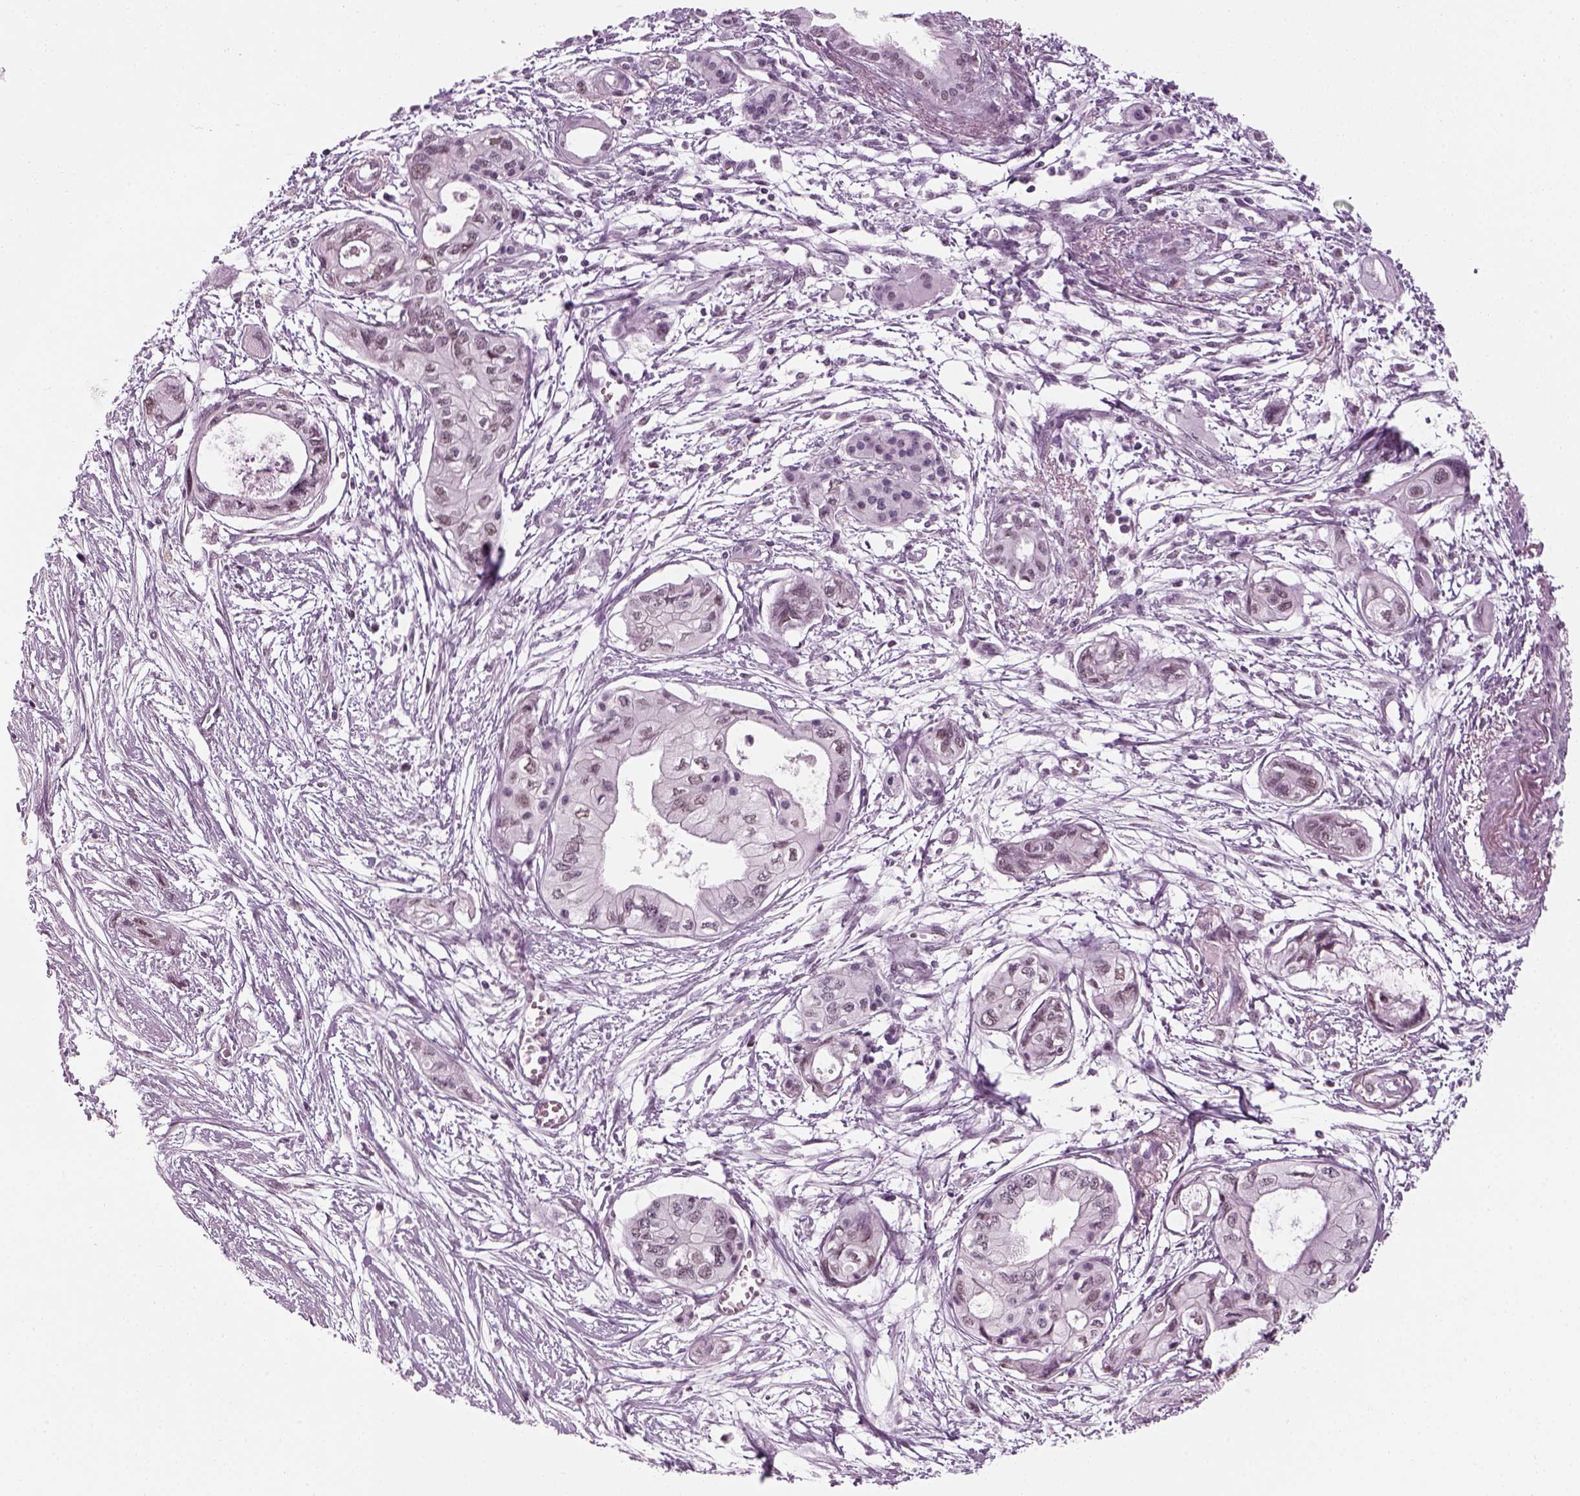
{"staining": {"intensity": "negative", "quantity": "none", "location": "none"}, "tissue": "pancreatic cancer", "cell_type": "Tumor cells", "image_type": "cancer", "snomed": [{"axis": "morphology", "description": "Adenocarcinoma, NOS"}, {"axis": "topography", "description": "Pancreas"}], "caption": "Tumor cells are negative for brown protein staining in pancreatic cancer.", "gene": "KCNG2", "patient": {"sex": "female", "age": 76}}